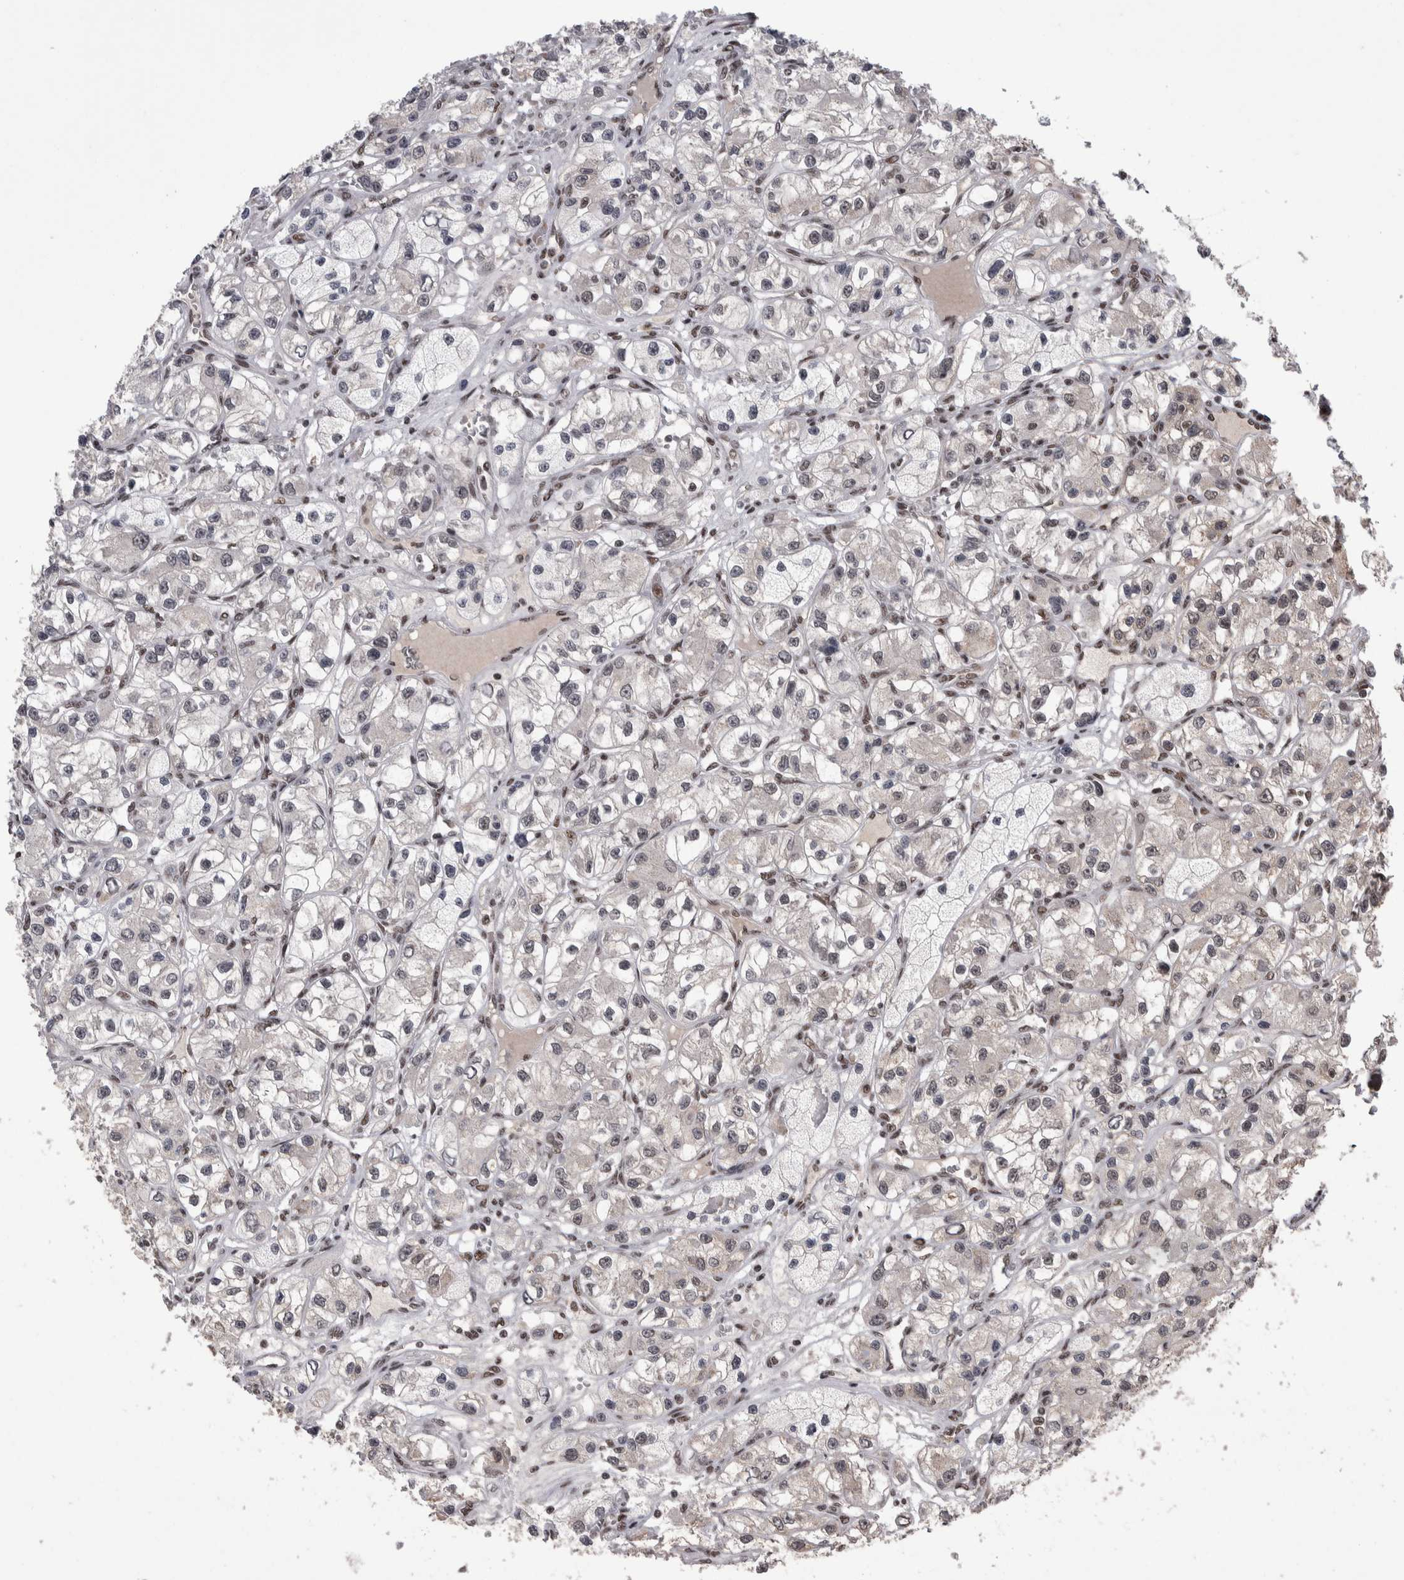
{"staining": {"intensity": "negative", "quantity": "none", "location": "none"}, "tissue": "renal cancer", "cell_type": "Tumor cells", "image_type": "cancer", "snomed": [{"axis": "morphology", "description": "Adenocarcinoma, NOS"}, {"axis": "topography", "description": "Kidney"}], "caption": "IHC of human adenocarcinoma (renal) shows no staining in tumor cells.", "gene": "DMTF1", "patient": {"sex": "female", "age": 57}}